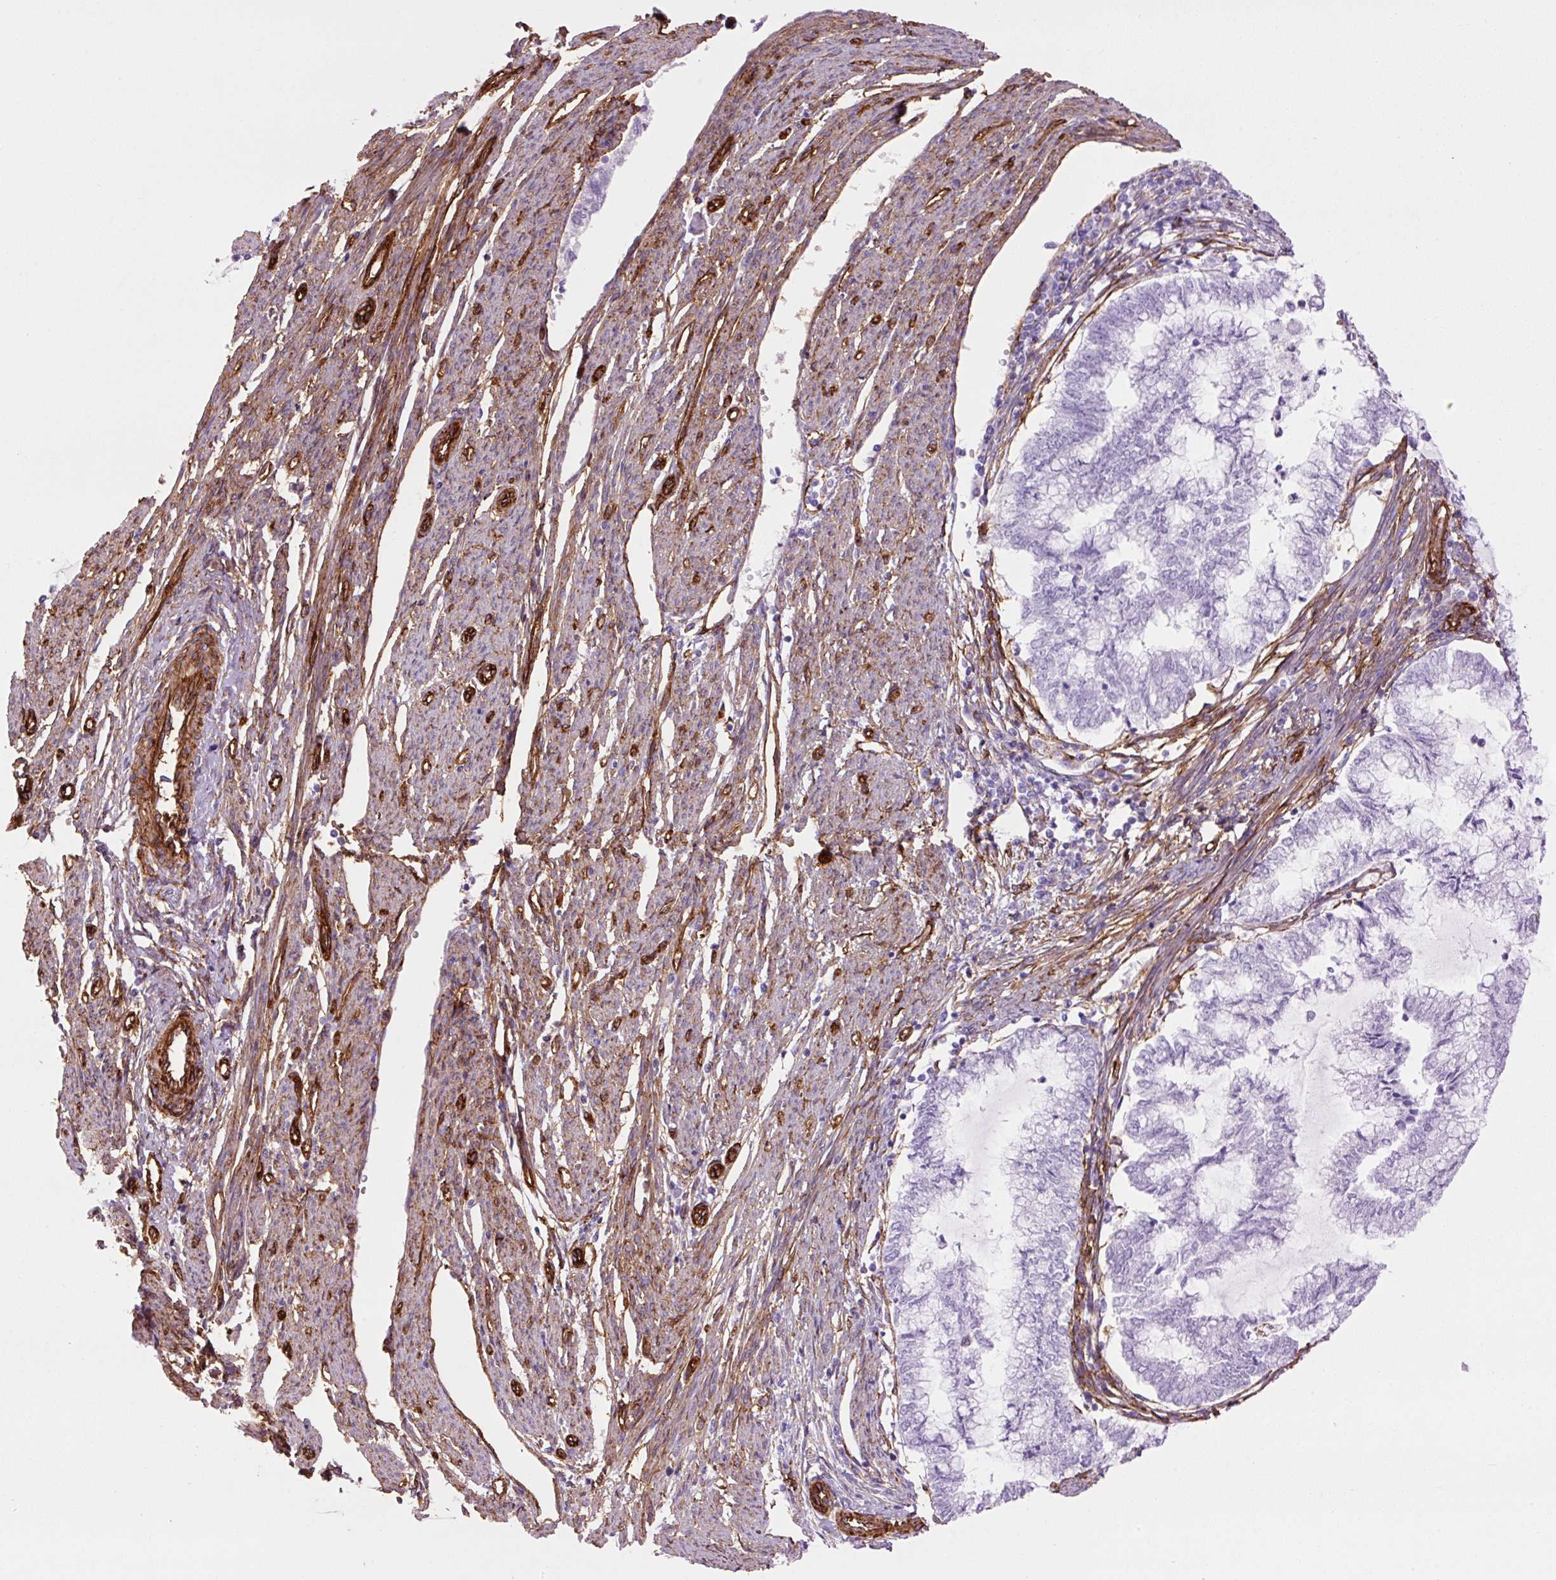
{"staining": {"intensity": "negative", "quantity": "none", "location": "none"}, "tissue": "endometrial cancer", "cell_type": "Tumor cells", "image_type": "cancer", "snomed": [{"axis": "morphology", "description": "Adenocarcinoma, NOS"}, {"axis": "topography", "description": "Endometrium"}], "caption": "DAB immunohistochemical staining of human endometrial cancer exhibits no significant expression in tumor cells.", "gene": "CAV1", "patient": {"sex": "female", "age": 79}}